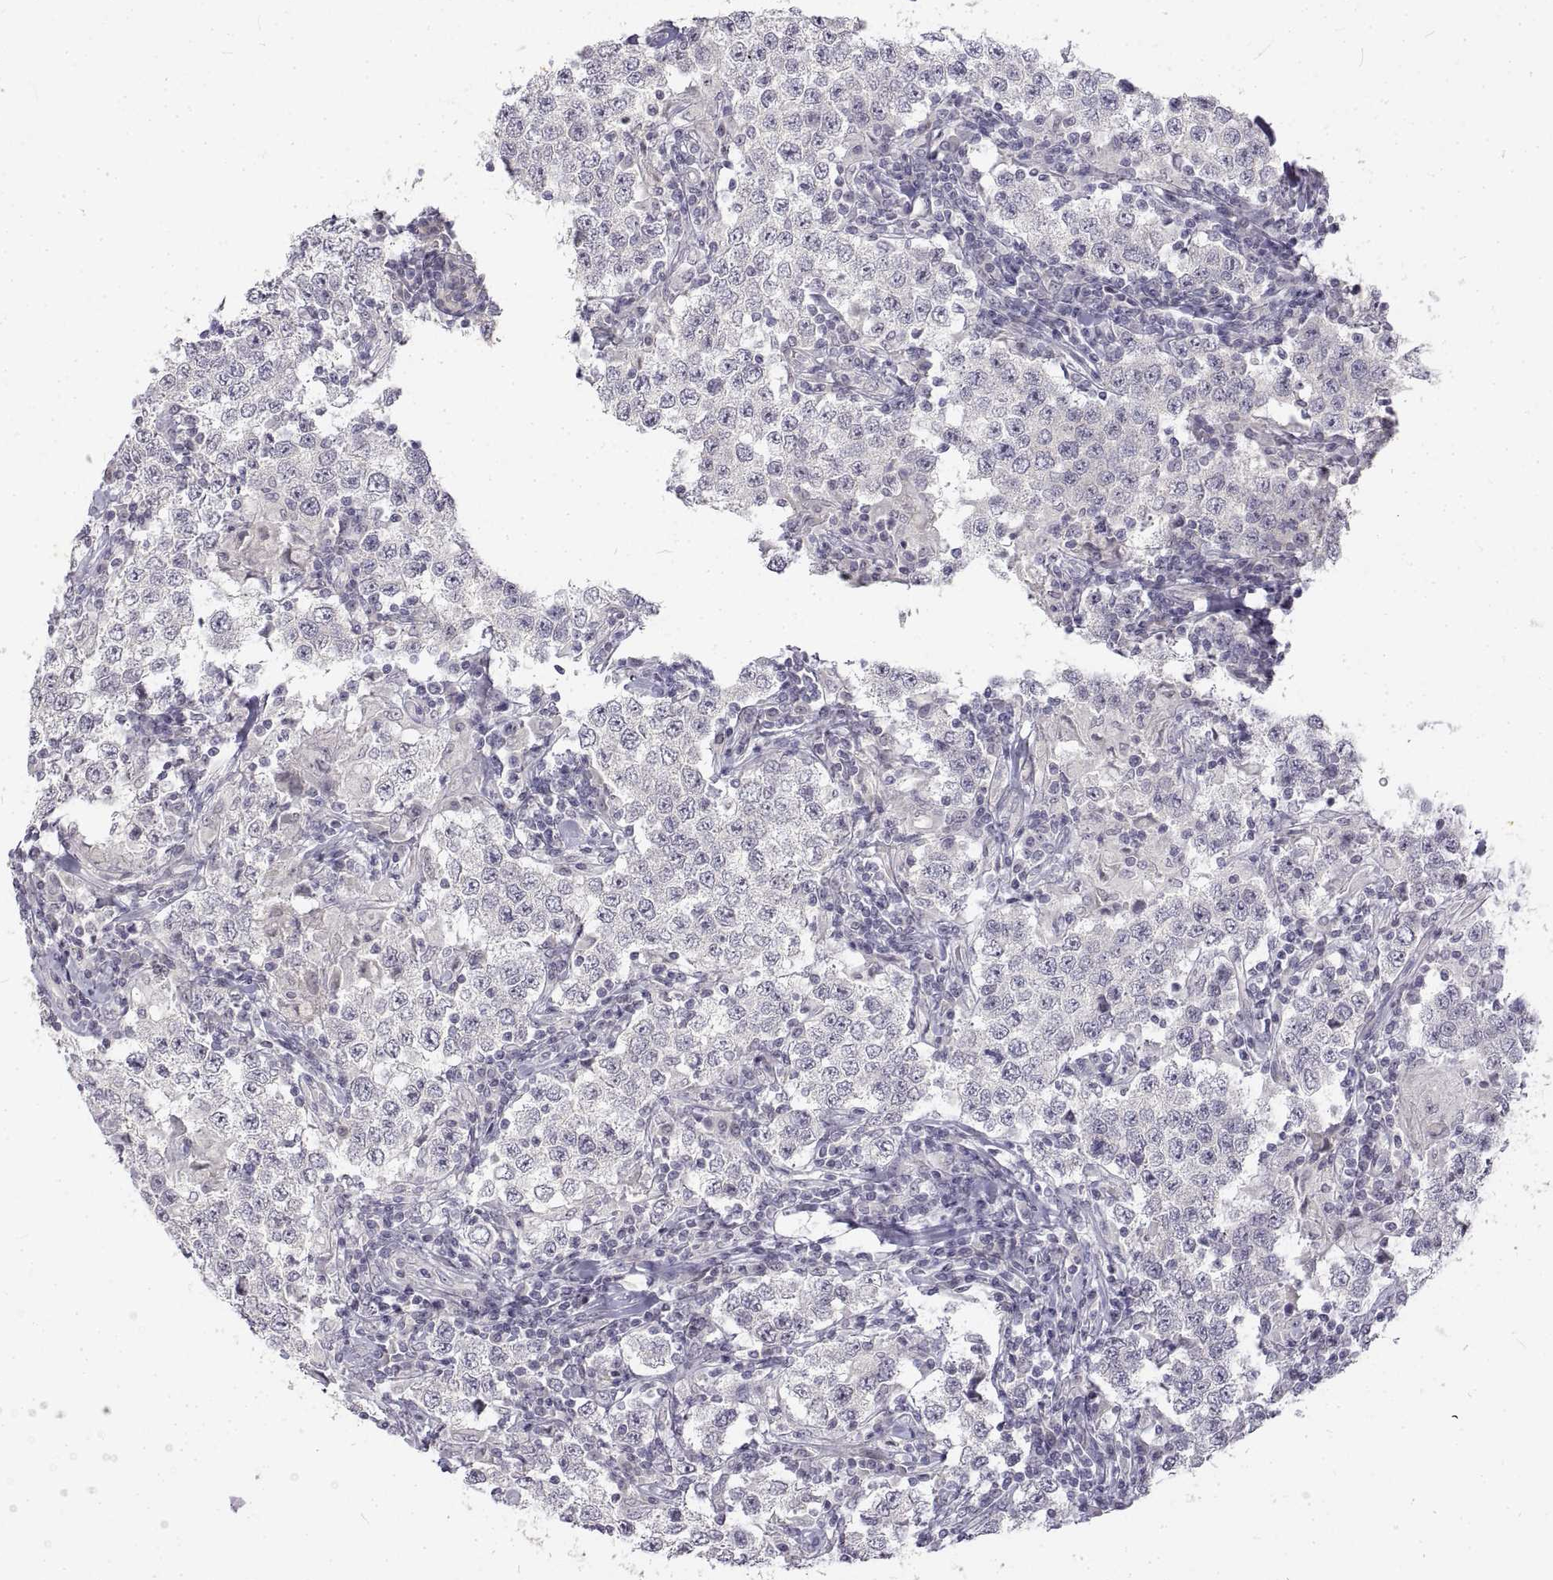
{"staining": {"intensity": "negative", "quantity": "none", "location": "none"}, "tissue": "testis cancer", "cell_type": "Tumor cells", "image_type": "cancer", "snomed": [{"axis": "morphology", "description": "Seminoma, NOS"}, {"axis": "morphology", "description": "Carcinoma, Embryonal, NOS"}, {"axis": "topography", "description": "Testis"}], "caption": "Micrograph shows no protein expression in tumor cells of embryonal carcinoma (testis) tissue.", "gene": "ANO2", "patient": {"sex": "male", "age": 41}}